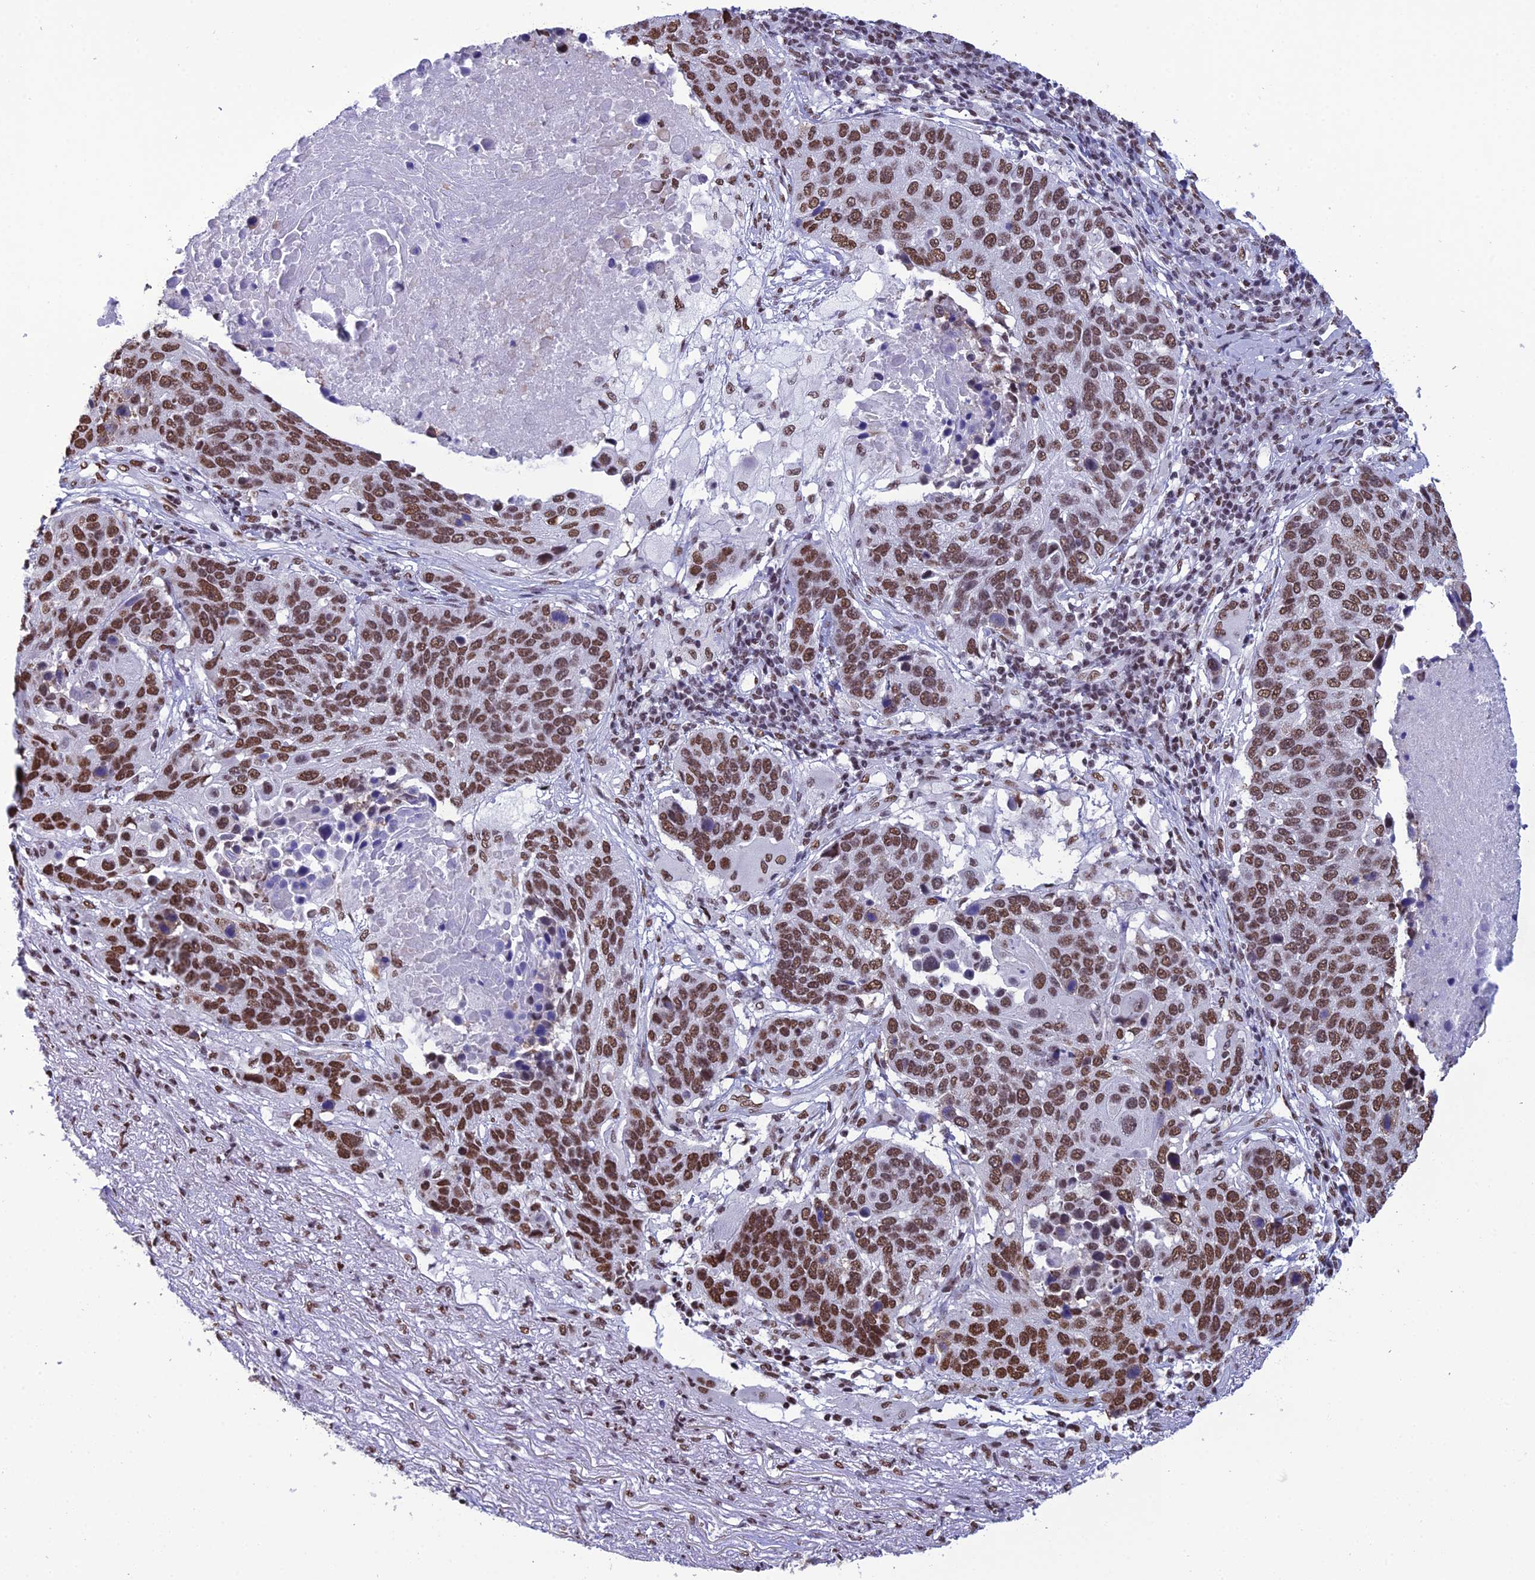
{"staining": {"intensity": "strong", "quantity": ">75%", "location": "nuclear"}, "tissue": "lung cancer", "cell_type": "Tumor cells", "image_type": "cancer", "snomed": [{"axis": "morphology", "description": "Normal tissue, NOS"}, {"axis": "morphology", "description": "Squamous cell carcinoma, NOS"}, {"axis": "topography", "description": "Lymph node"}, {"axis": "topography", "description": "Lung"}], "caption": "Lung cancer stained with DAB immunohistochemistry reveals high levels of strong nuclear positivity in about >75% of tumor cells.", "gene": "PRAMEF12", "patient": {"sex": "male", "age": 66}}